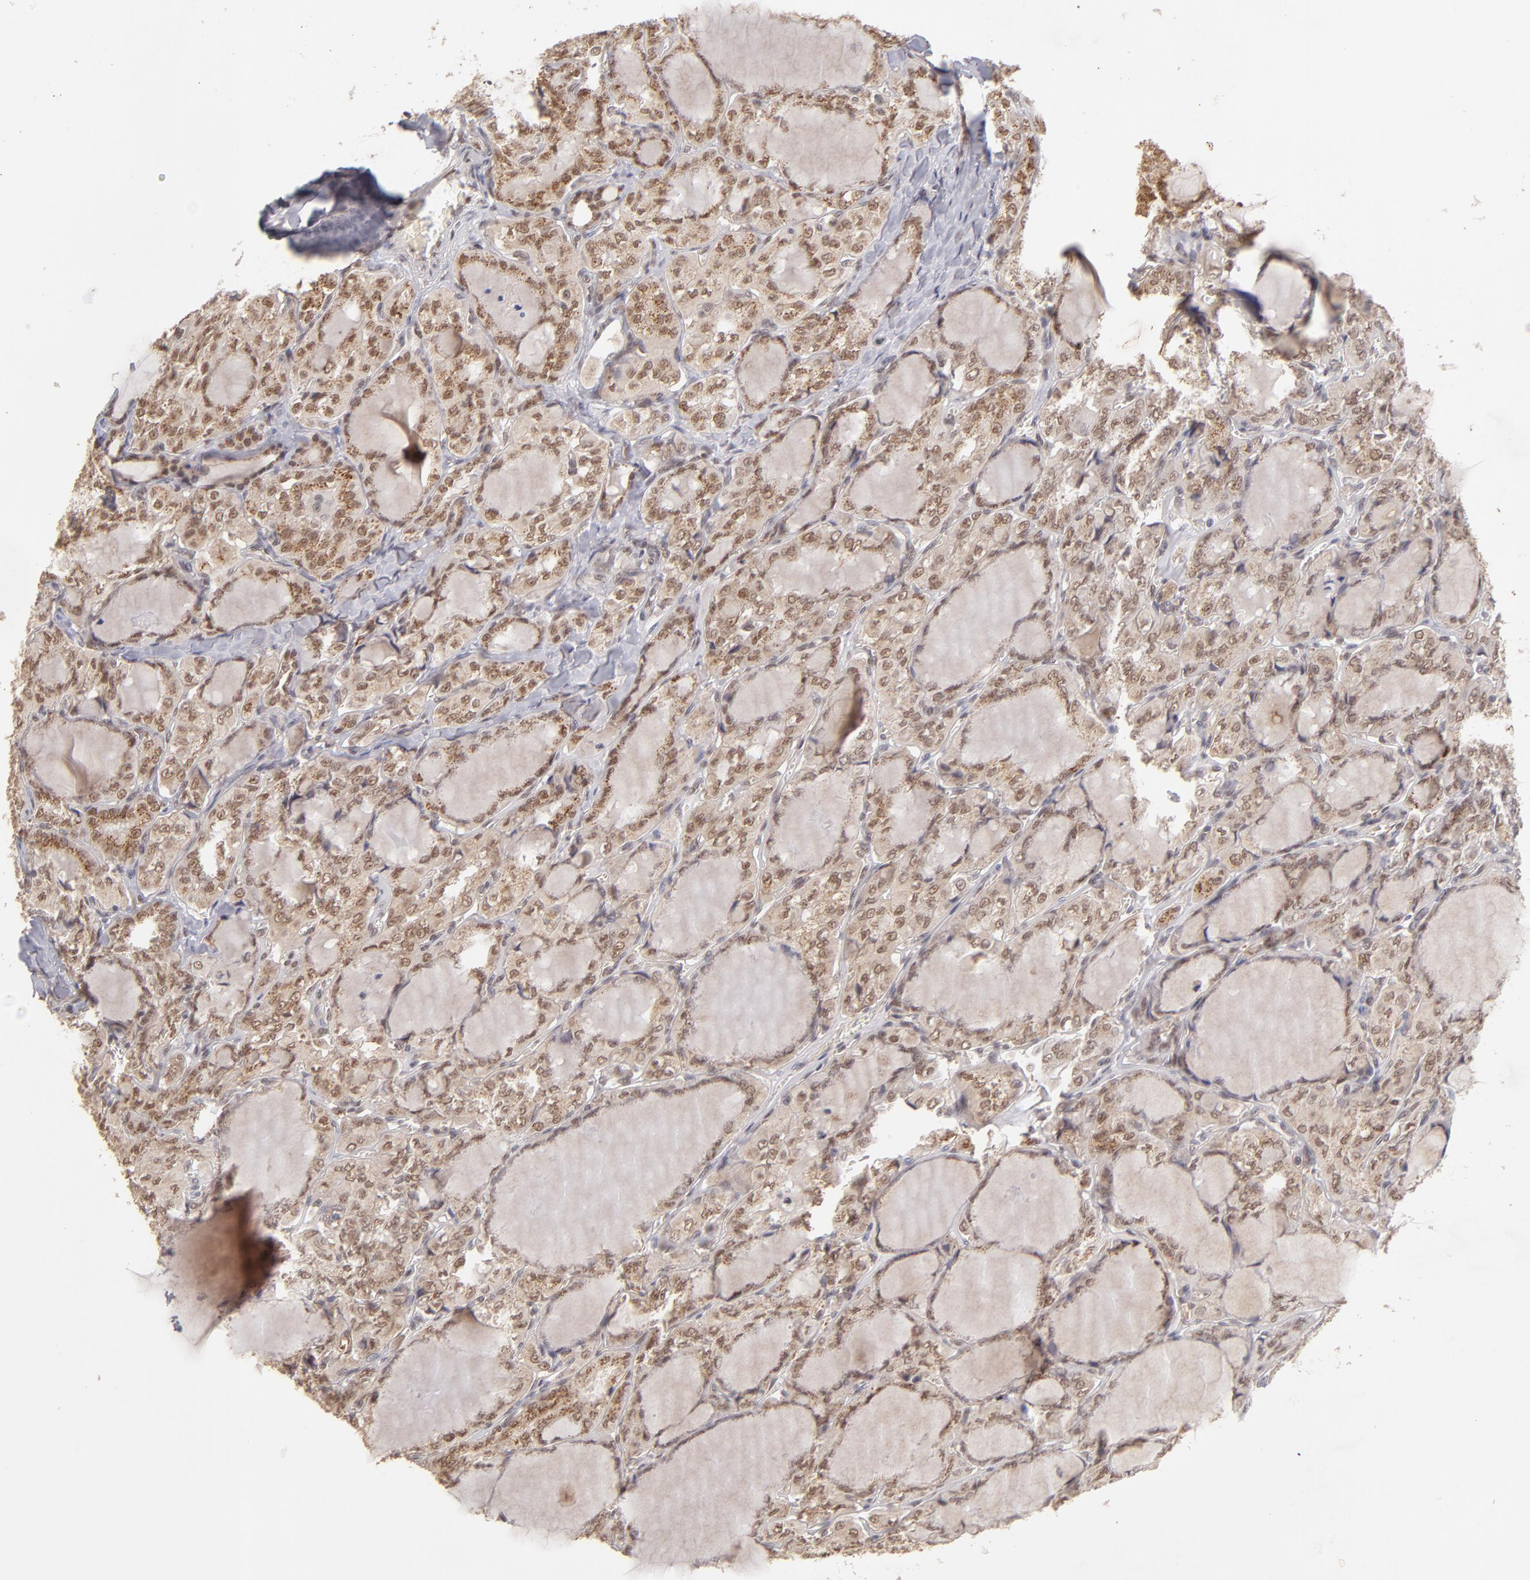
{"staining": {"intensity": "moderate", "quantity": ">75%", "location": "cytoplasmic/membranous,nuclear"}, "tissue": "thyroid cancer", "cell_type": "Tumor cells", "image_type": "cancer", "snomed": [{"axis": "morphology", "description": "Papillary adenocarcinoma, NOS"}, {"axis": "topography", "description": "Thyroid gland"}], "caption": "Immunohistochemical staining of thyroid cancer demonstrates medium levels of moderate cytoplasmic/membranous and nuclear positivity in about >75% of tumor cells.", "gene": "NFE2", "patient": {"sex": "male", "age": 20}}